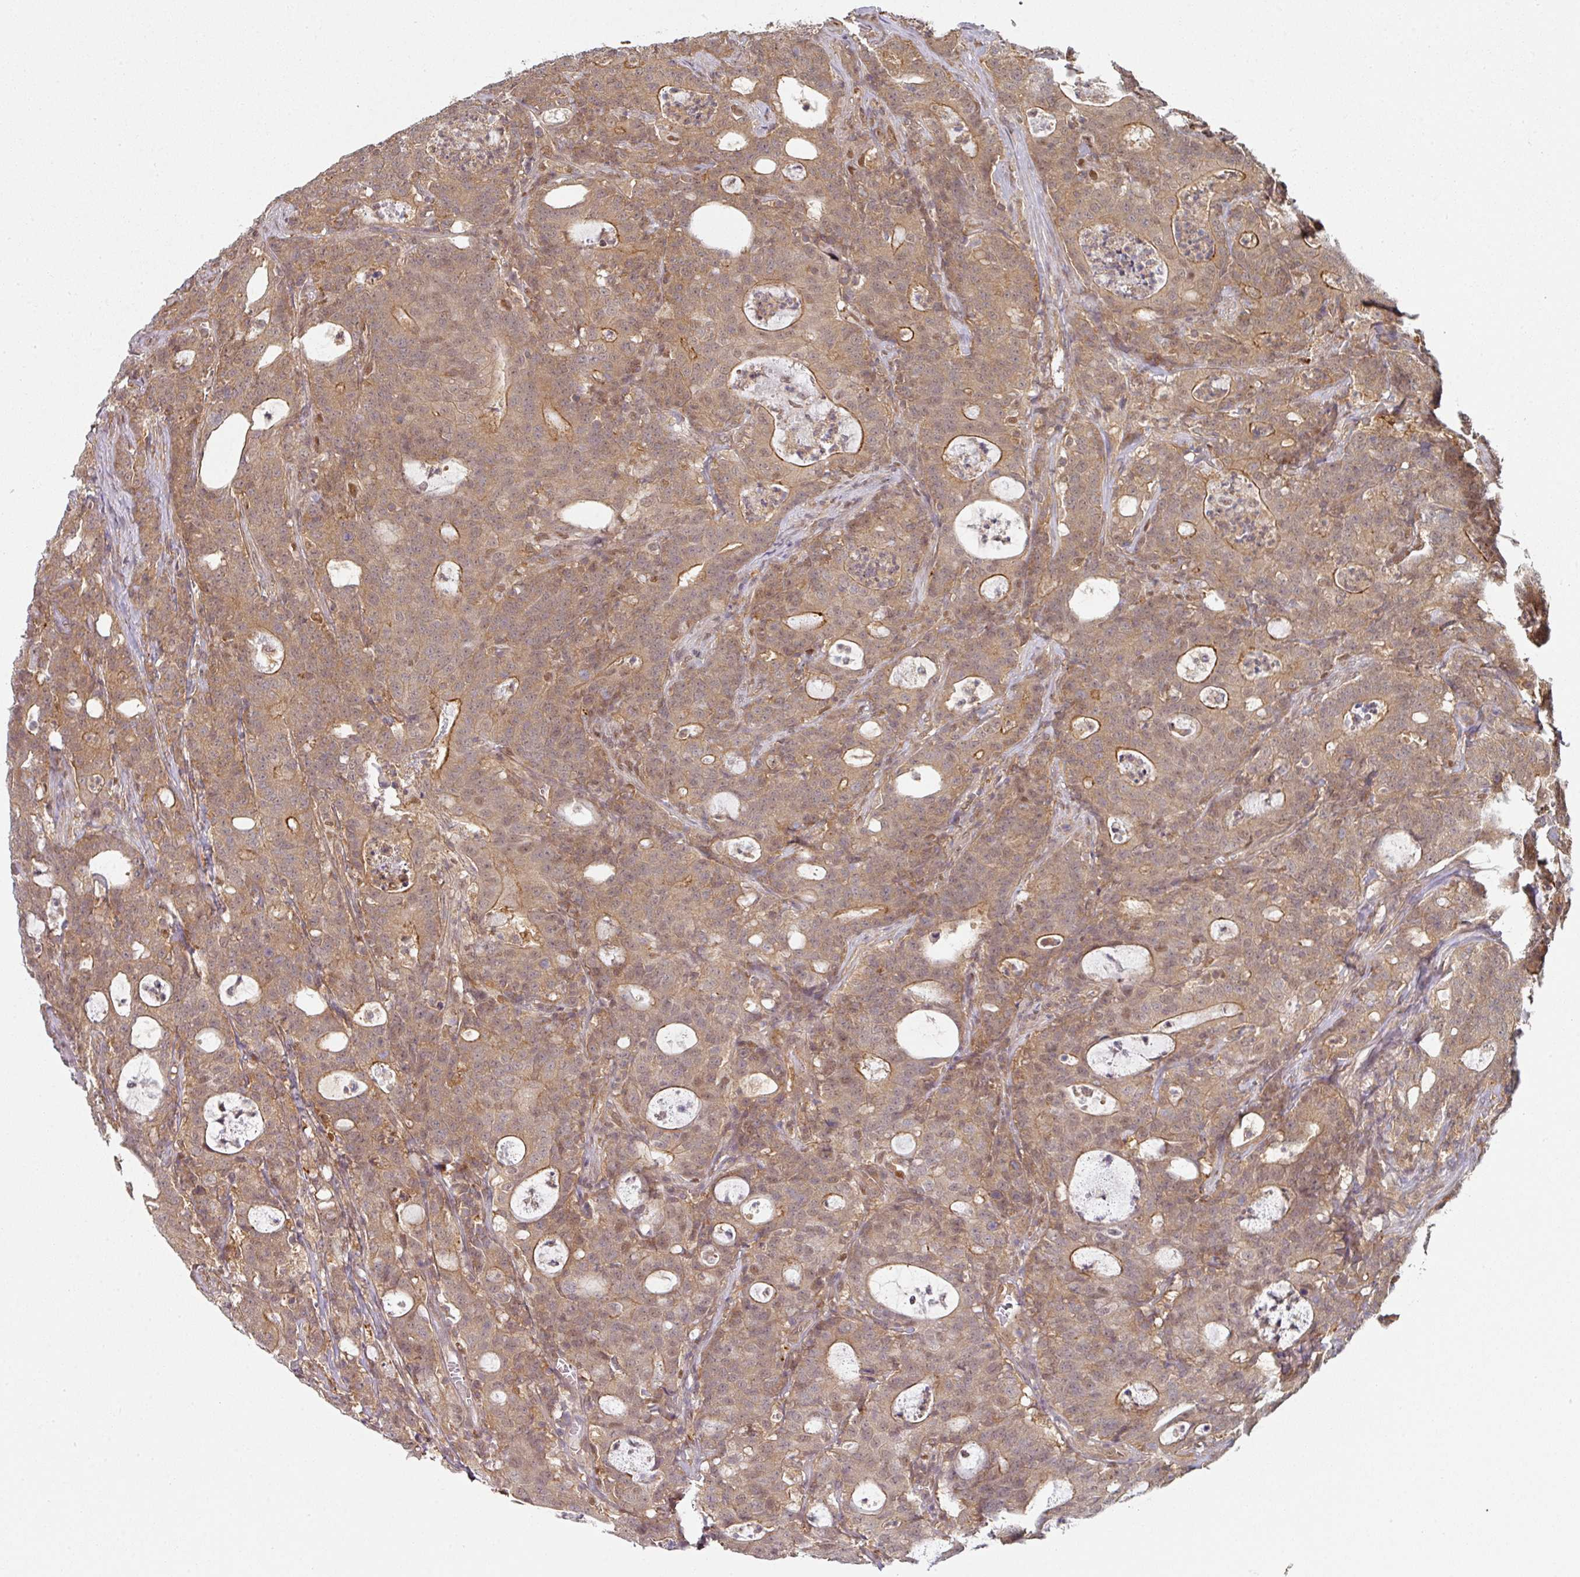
{"staining": {"intensity": "moderate", "quantity": "25%-75%", "location": "cytoplasmic/membranous,nuclear"}, "tissue": "colorectal cancer", "cell_type": "Tumor cells", "image_type": "cancer", "snomed": [{"axis": "morphology", "description": "Adenocarcinoma, NOS"}, {"axis": "topography", "description": "Colon"}], "caption": "Human colorectal cancer (adenocarcinoma) stained with a protein marker shows moderate staining in tumor cells.", "gene": "PSME3IP1", "patient": {"sex": "male", "age": 83}}